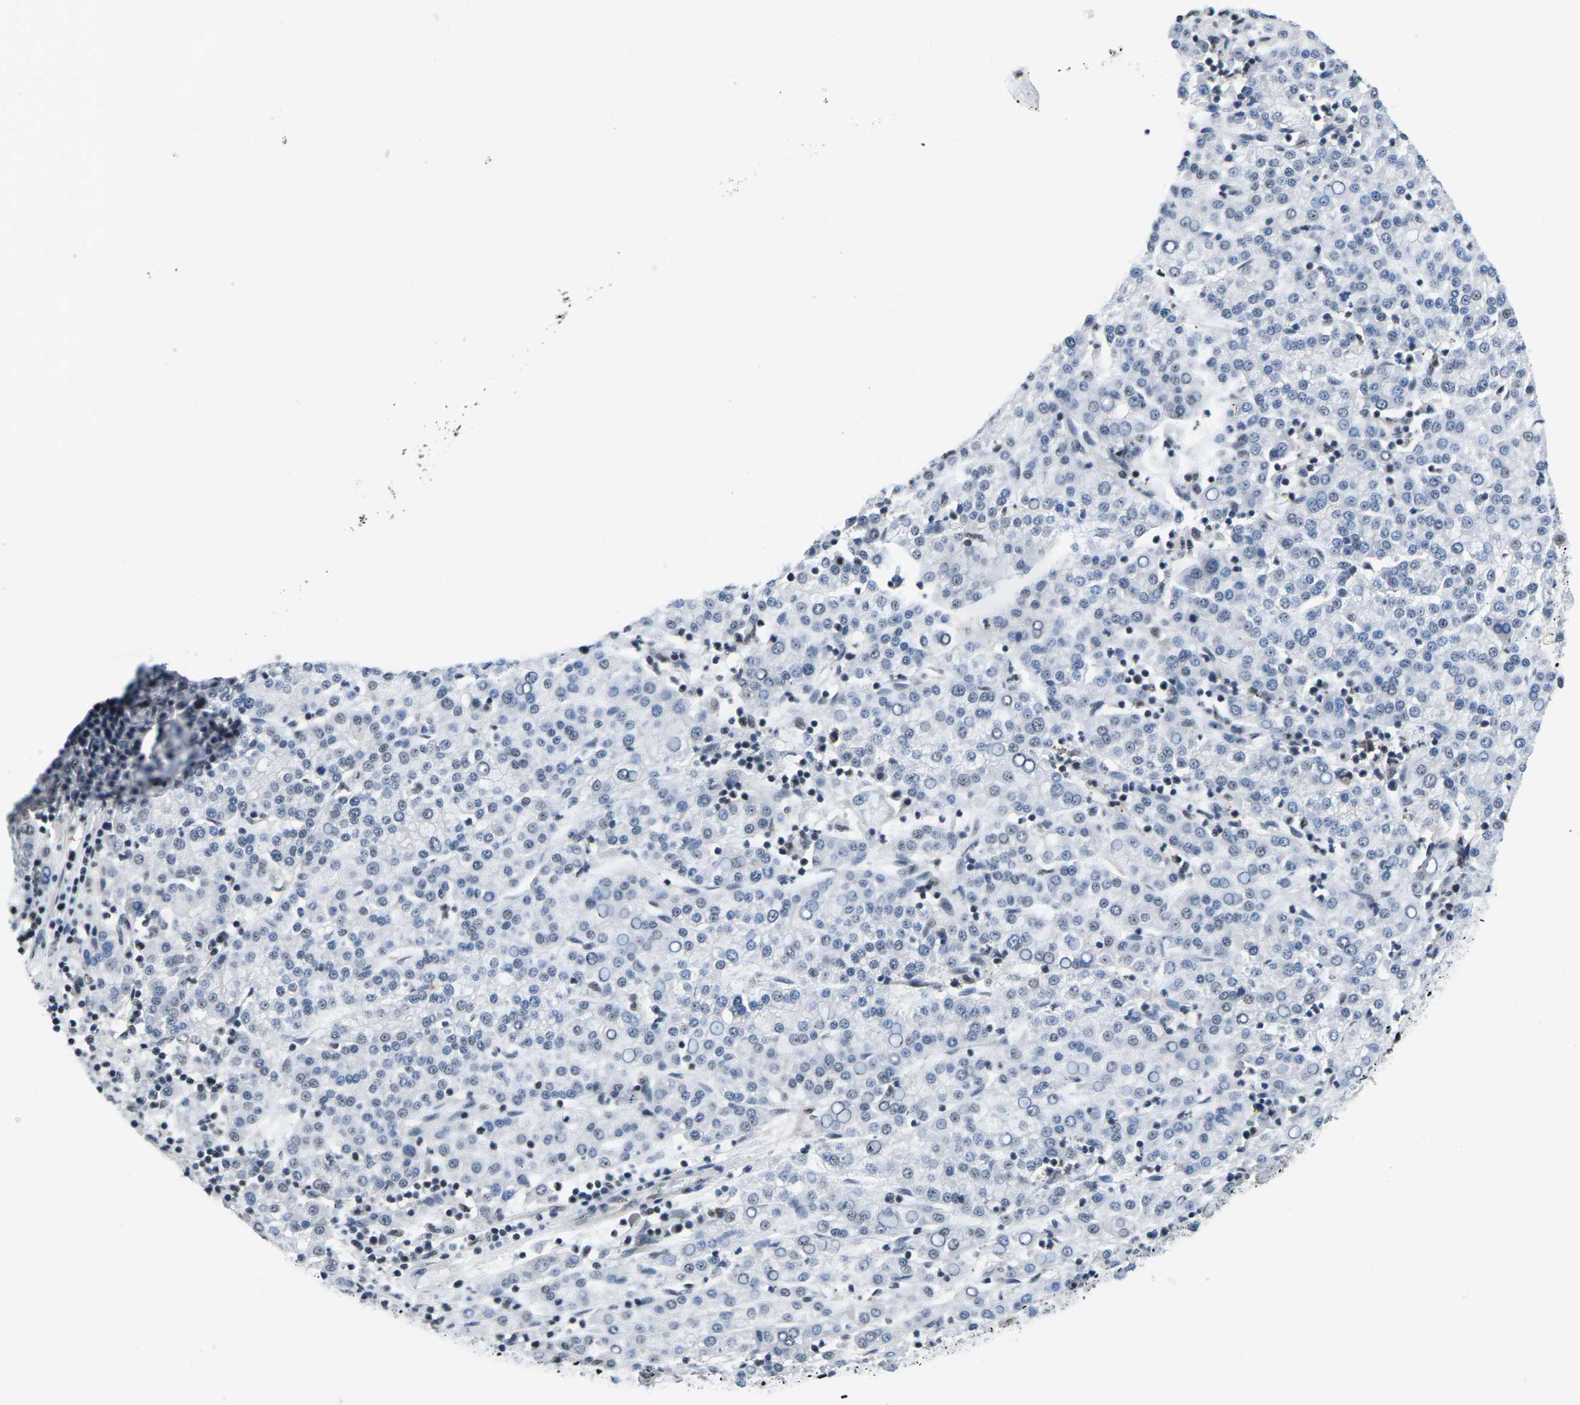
{"staining": {"intensity": "negative", "quantity": "none", "location": "none"}, "tissue": "liver cancer", "cell_type": "Tumor cells", "image_type": "cancer", "snomed": [{"axis": "morphology", "description": "Carcinoma, Hepatocellular, NOS"}, {"axis": "topography", "description": "Liver"}], "caption": "Tumor cells are negative for protein expression in human liver cancer.", "gene": "NSRP1", "patient": {"sex": "female", "age": 58}}